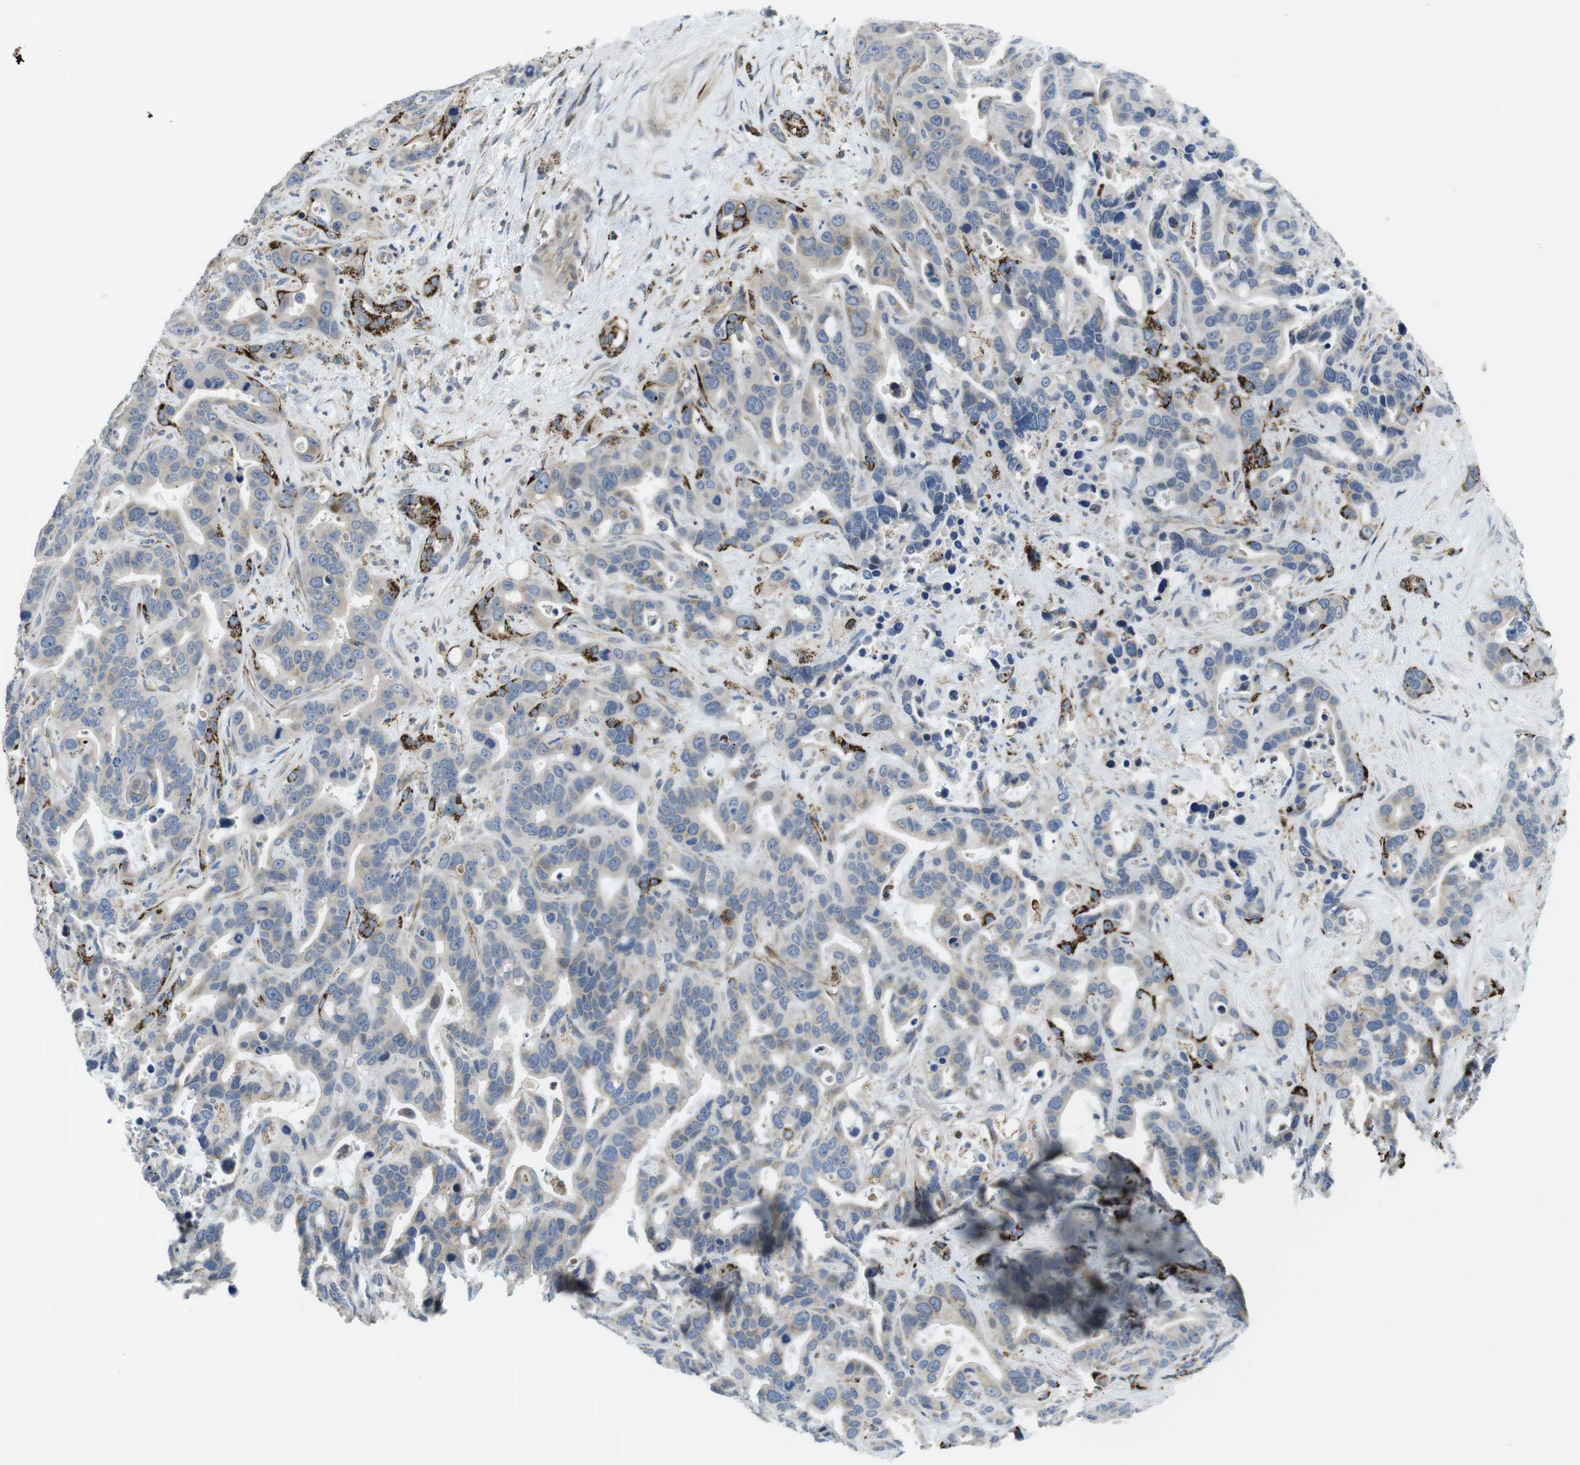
{"staining": {"intensity": "strong", "quantity": "<25%", "location": "cytoplasmic/membranous"}, "tissue": "liver cancer", "cell_type": "Tumor cells", "image_type": "cancer", "snomed": [{"axis": "morphology", "description": "Cholangiocarcinoma"}, {"axis": "topography", "description": "Liver"}], "caption": "Immunohistochemical staining of human liver cancer exhibits strong cytoplasmic/membranous protein positivity in approximately <25% of tumor cells.", "gene": "KCNE3", "patient": {"sex": "female", "age": 65}}